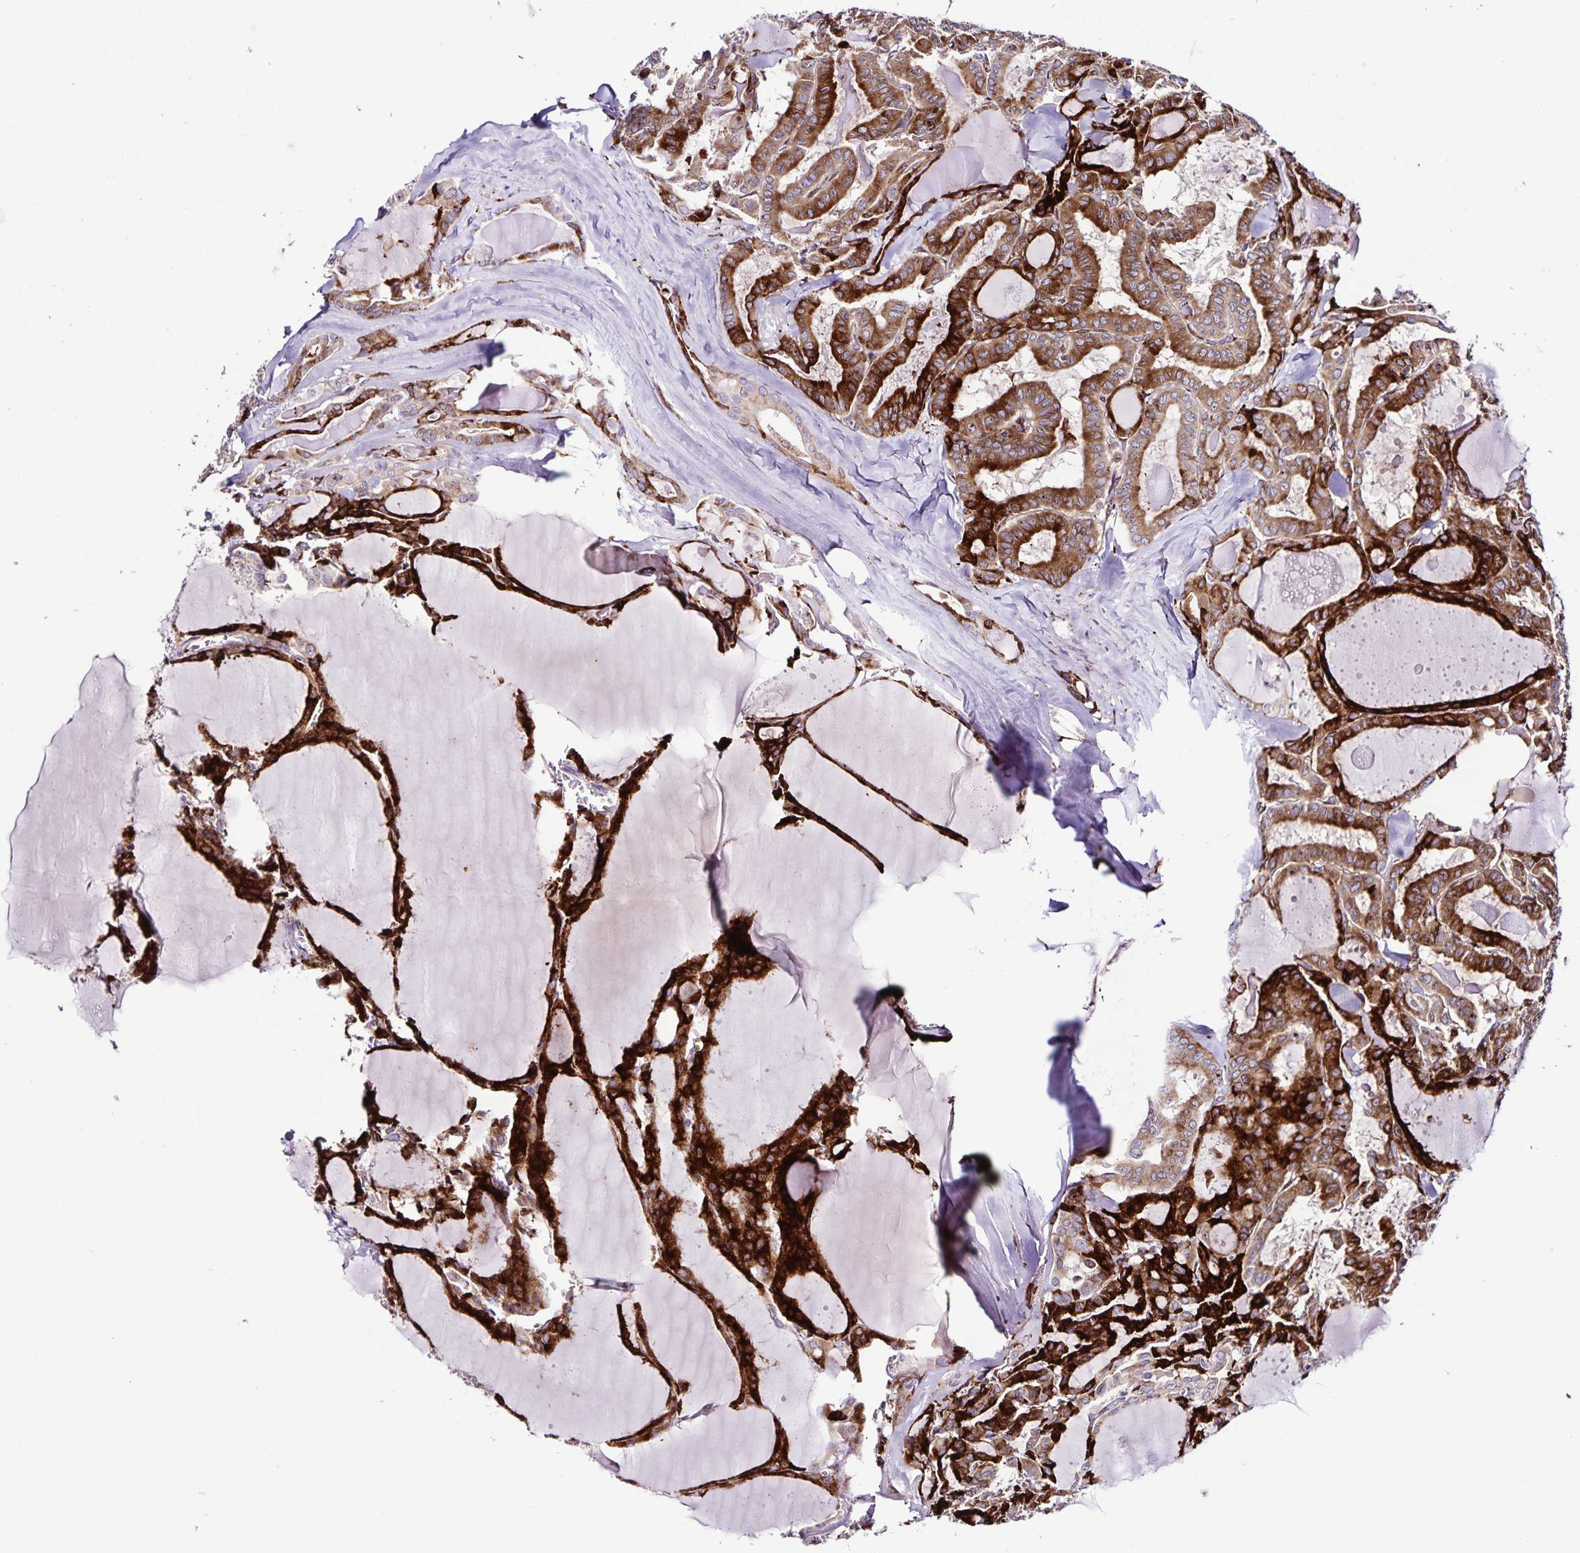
{"staining": {"intensity": "strong", "quantity": ">75%", "location": "cytoplasmic/membranous"}, "tissue": "thyroid cancer", "cell_type": "Tumor cells", "image_type": "cancer", "snomed": [{"axis": "morphology", "description": "Papillary adenocarcinoma, NOS"}, {"axis": "topography", "description": "Thyroid gland"}], "caption": "A high-resolution micrograph shows immunohistochemistry staining of thyroid papillary adenocarcinoma, which demonstrates strong cytoplasmic/membranous positivity in approximately >75% of tumor cells.", "gene": "OSBPL5", "patient": {"sex": "male", "age": 87}}